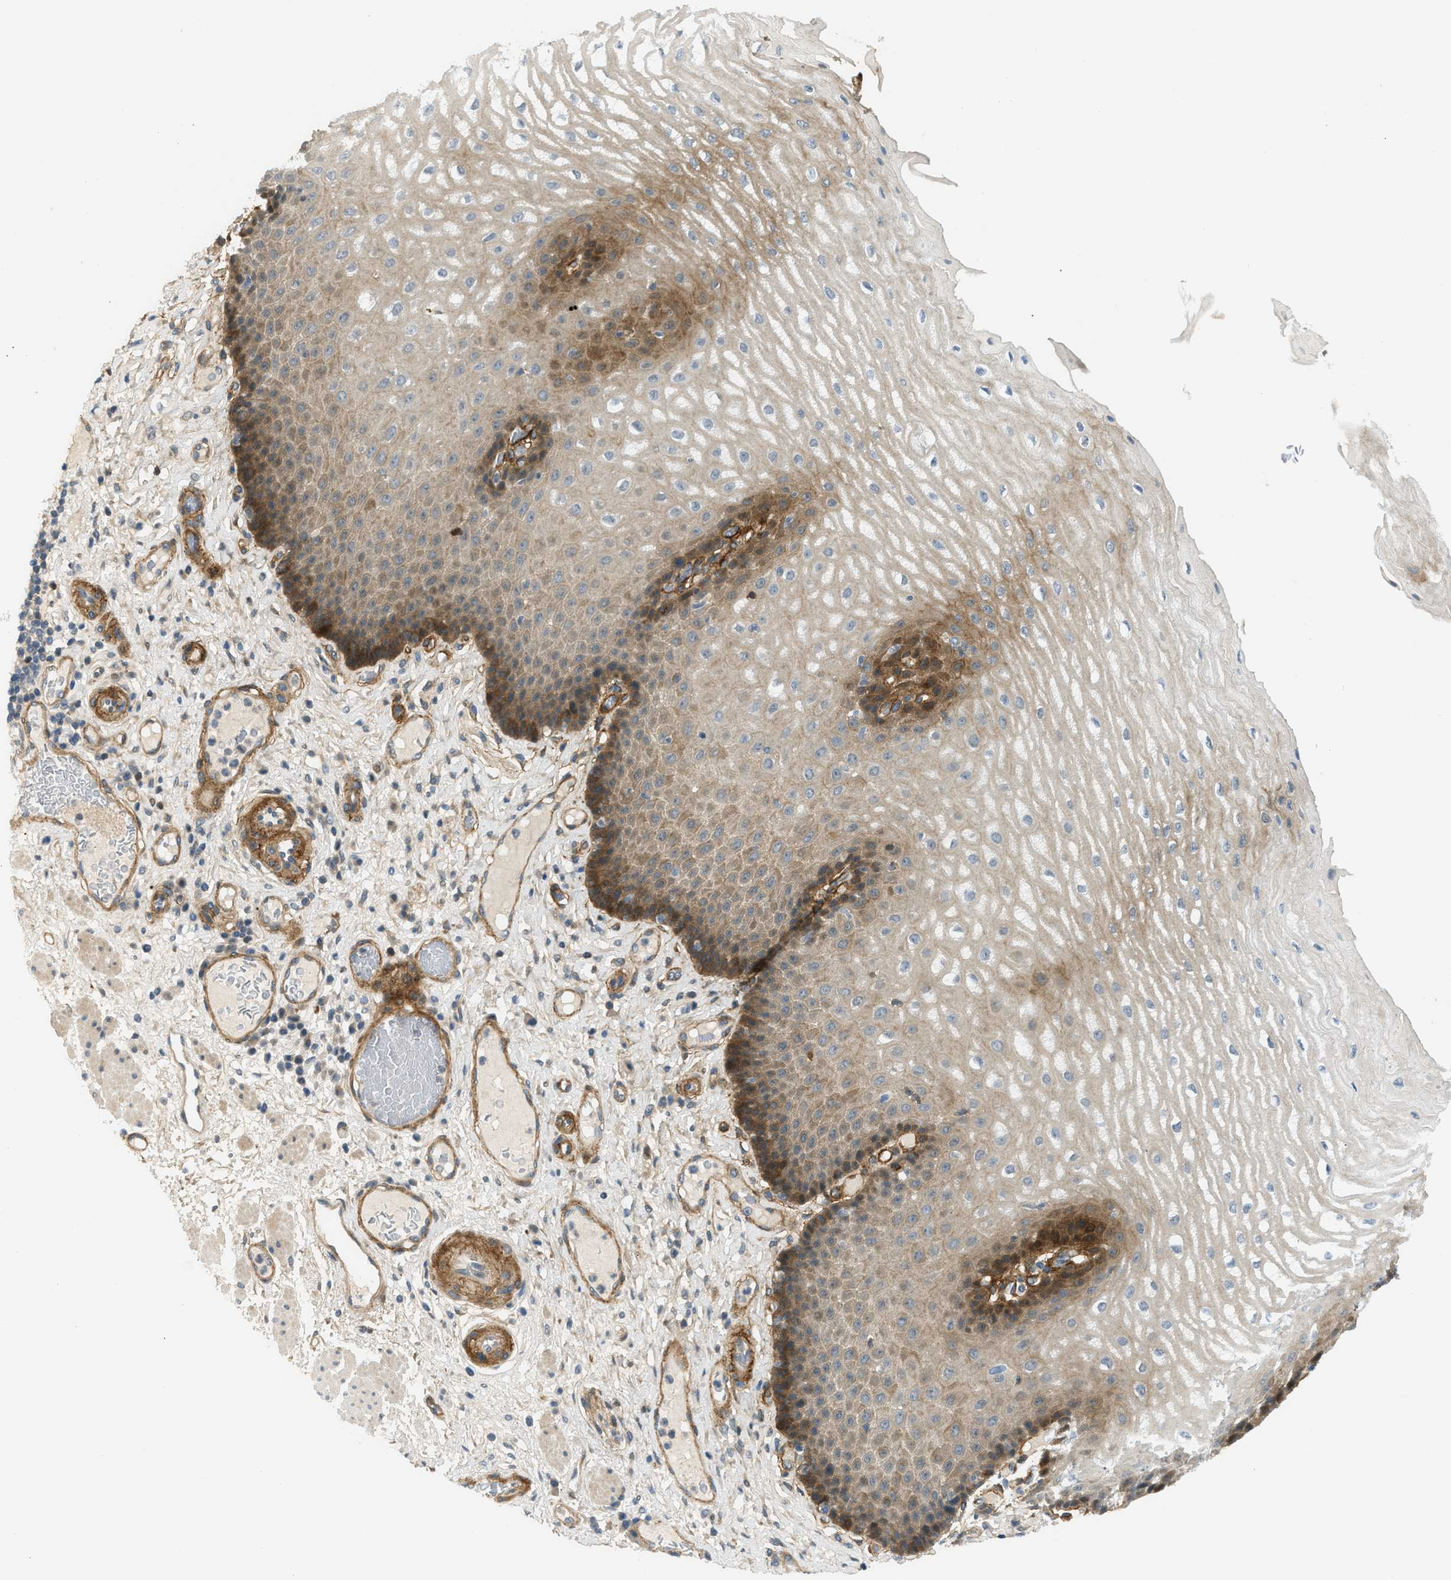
{"staining": {"intensity": "moderate", "quantity": "25%-75%", "location": "cytoplasmic/membranous"}, "tissue": "esophagus", "cell_type": "Squamous epithelial cells", "image_type": "normal", "snomed": [{"axis": "morphology", "description": "Normal tissue, NOS"}, {"axis": "topography", "description": "Esophagus"}], "caption": "DAB (3,3'-diaminobenzidine) immunohistochemical staining of benign human esophagus shows moderate cytoplasmic/membranous protein expression in about 25%-75% of squamous epithelial cells.", "gene": "EDNRA", "patient": {"sex": "male", "age": 54}}